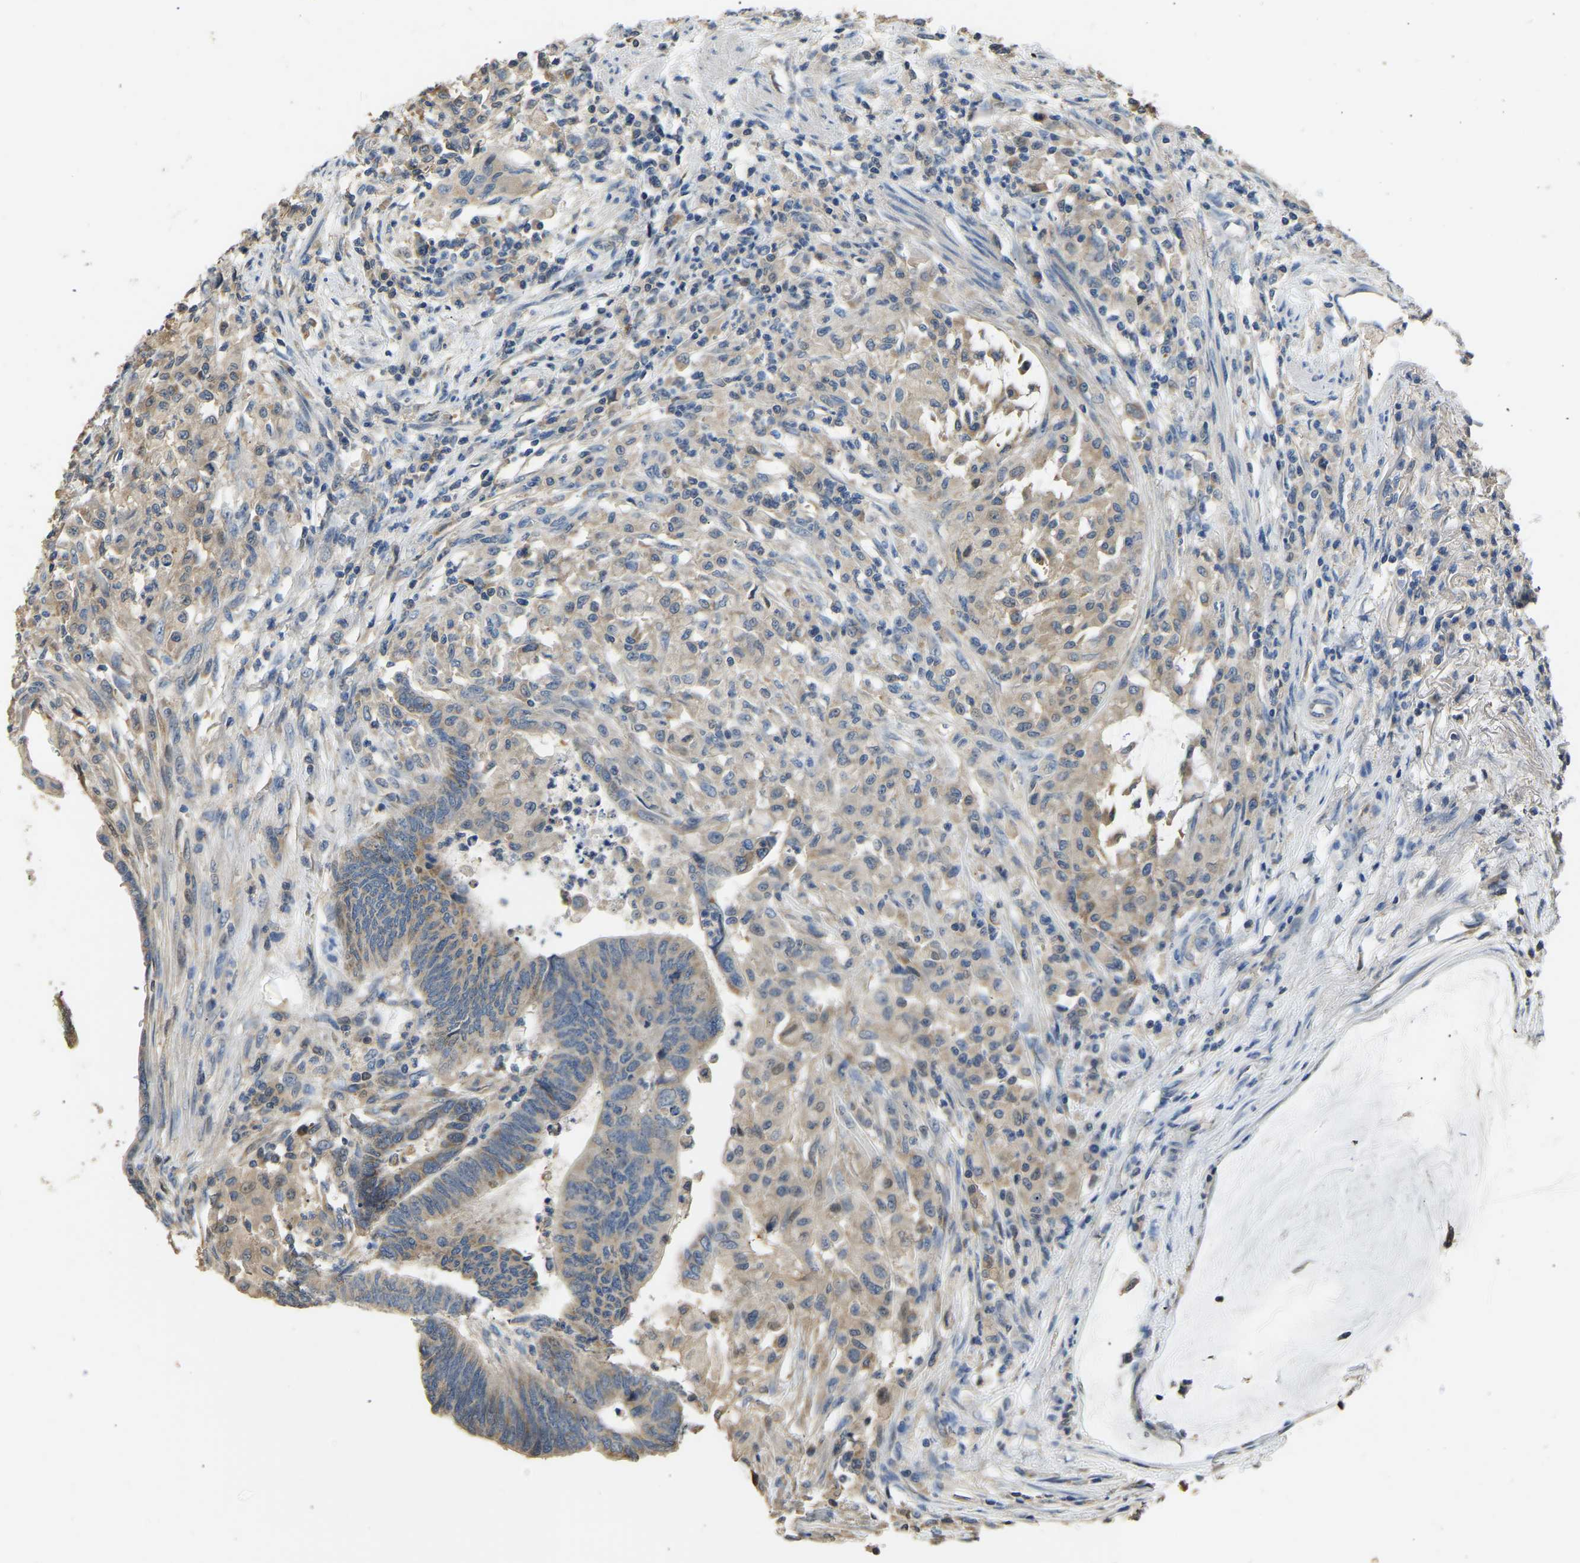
{"staining": {"intensity": "weak", "quantity": "<25%", "location": "cytoplasmic/membranous"}, "tissue": "colorectal cancer", "cell_type": "Tumor cells", "image_type": "cancer", "snomed": [{"axis": "morphology", "description": "Normal tissue, NOS"}, {"axis": "morphology", "description": "Adenocarcinoma, NOS"}, {"axis": "topography", "description": "Rectum"}, {"axis": "topography", "description": "Peripheral nerve tissue"}], "caption": "The micrograph shows no staining of tumor cells in colorectal cancer.", "gene": "TUFM", "patient": {"sex": "male", "age": 92}}